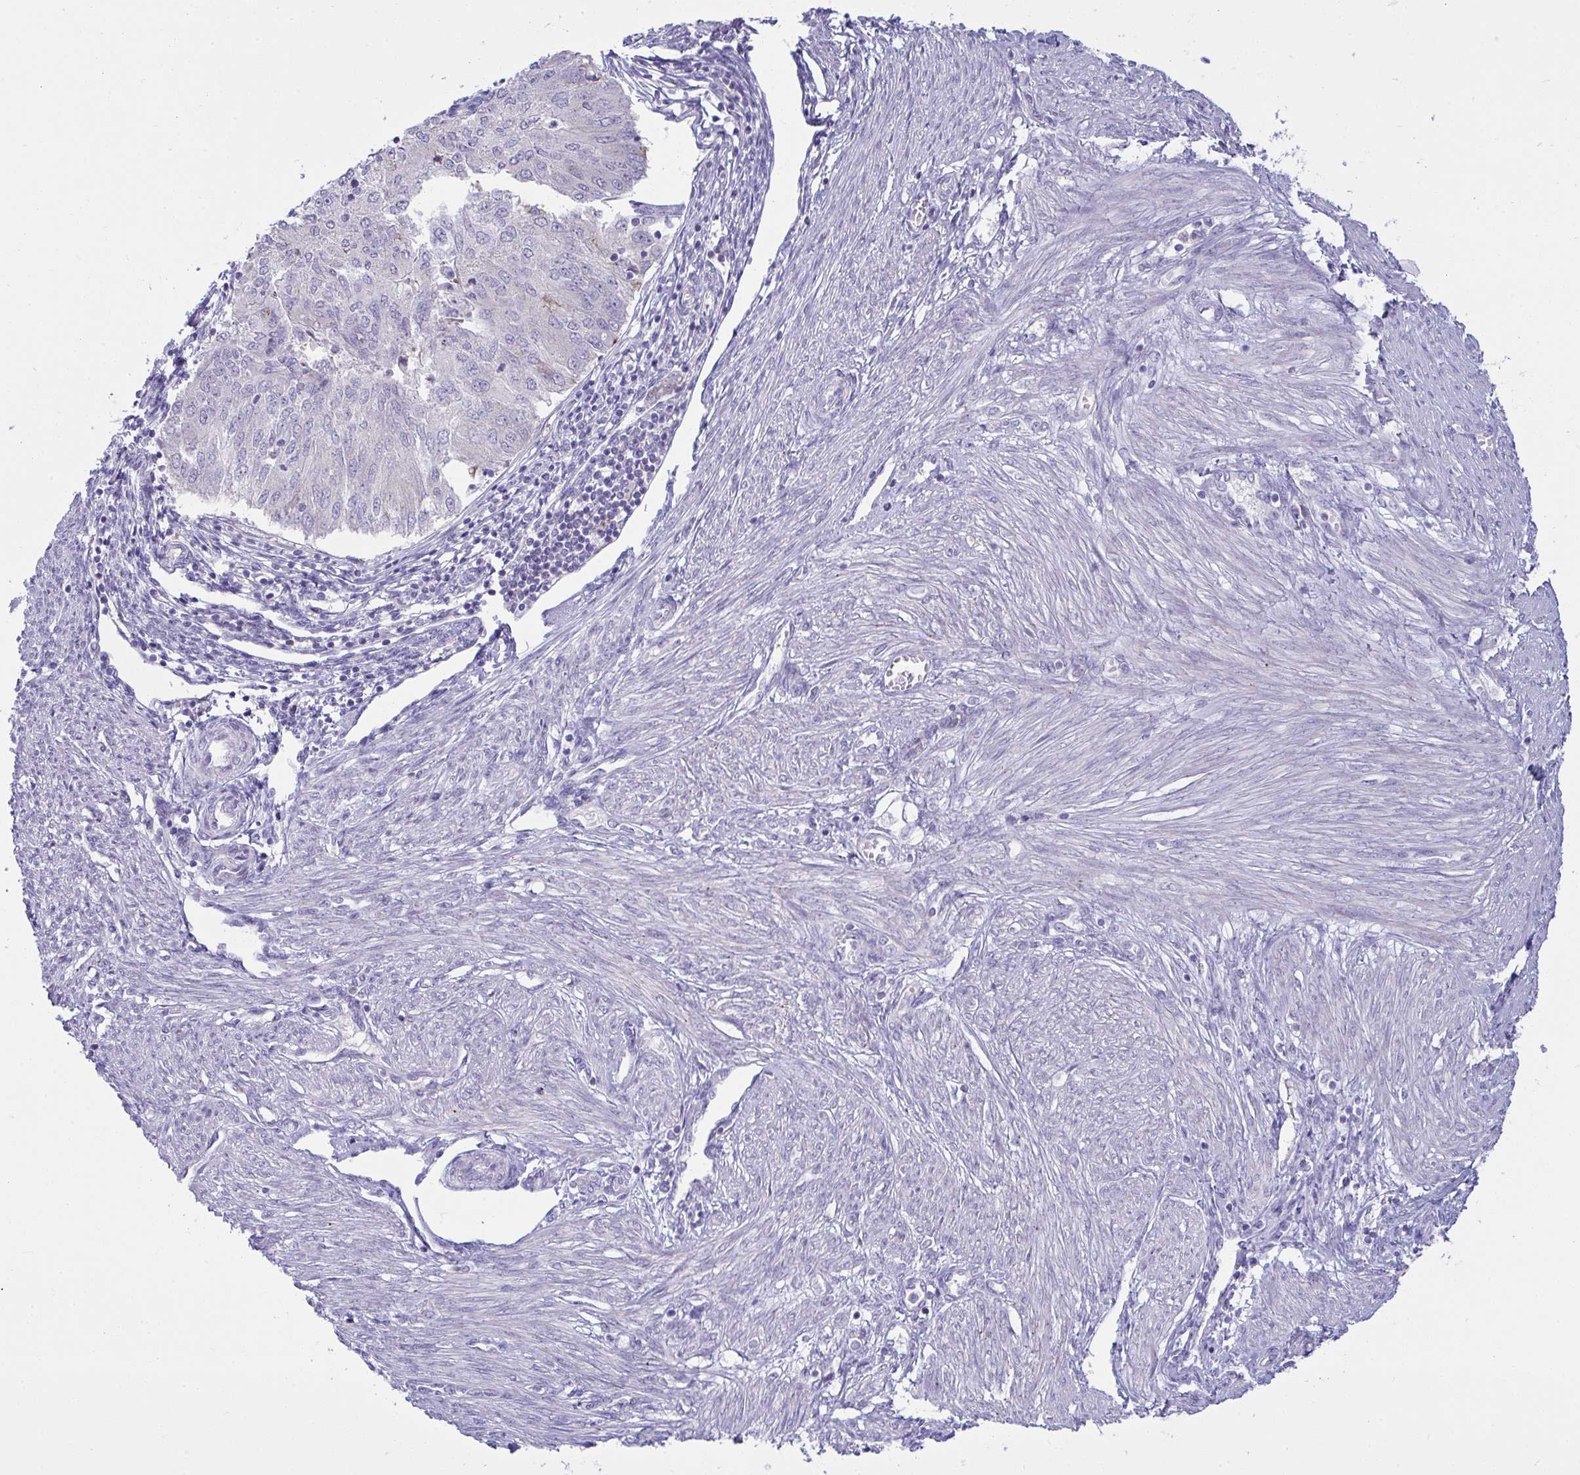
{"staining": {"intensity": "negative", "quantity": "none", "location": "none"}, "tissue": "endometrial cancer", "cell_type": "Tumor cells", "image_type": "cancer", "snomed": [{"axis": "morphology", "description": "Adenocarcinoma, NOS"}, {"axis": "topography", "description": "Endometrium"}], "caption": "The photomicrograph reveals no significant expression in tumor cells of endometrial adenocarcinoma. (DAB (3,3'-diaminobenzidine) immunohistochemistry visualized using brightfield microscopy, high magnification).", "gene": "RGPD5", "patient": {"sex": "female", "age": 50}}